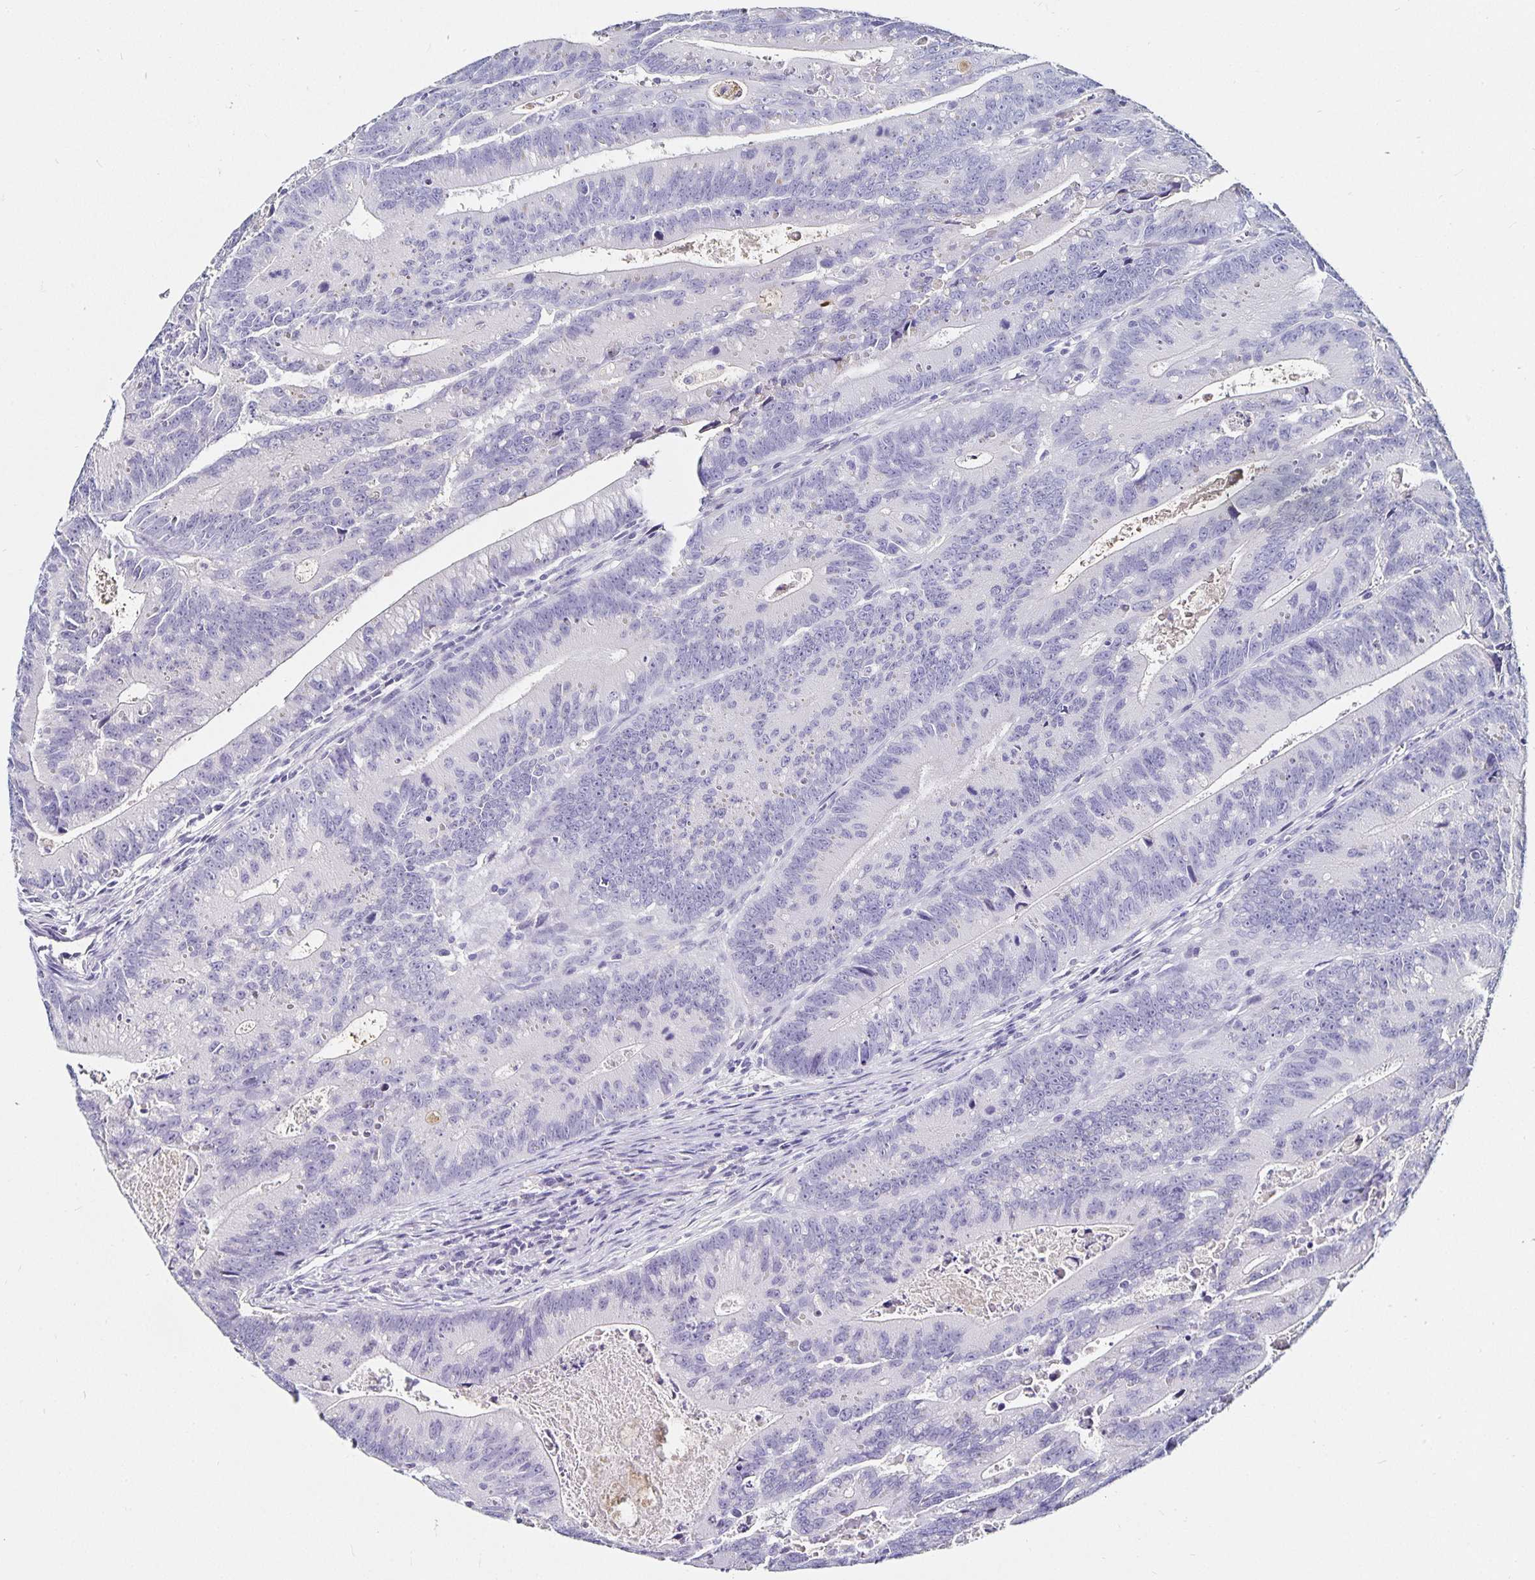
{"staining": {"intensity": "negative", "quantity": "none", "location": "none"}, "tissue": "colorectal cancer", "cell_type": "Tumor cells", "image_type": "cancer", "snomed": [{"axis": "morphology", "description": "Adenocarcinoma, NOS"}, {"axis": "topography", "description": "Rectum"}], "caption": "Colorectal adenocarcinoma stained for a protein using IHC demonstrates no positivity tumor cells.", "gene": "TTR", "patient": {"sex": "female", "age": 81}}